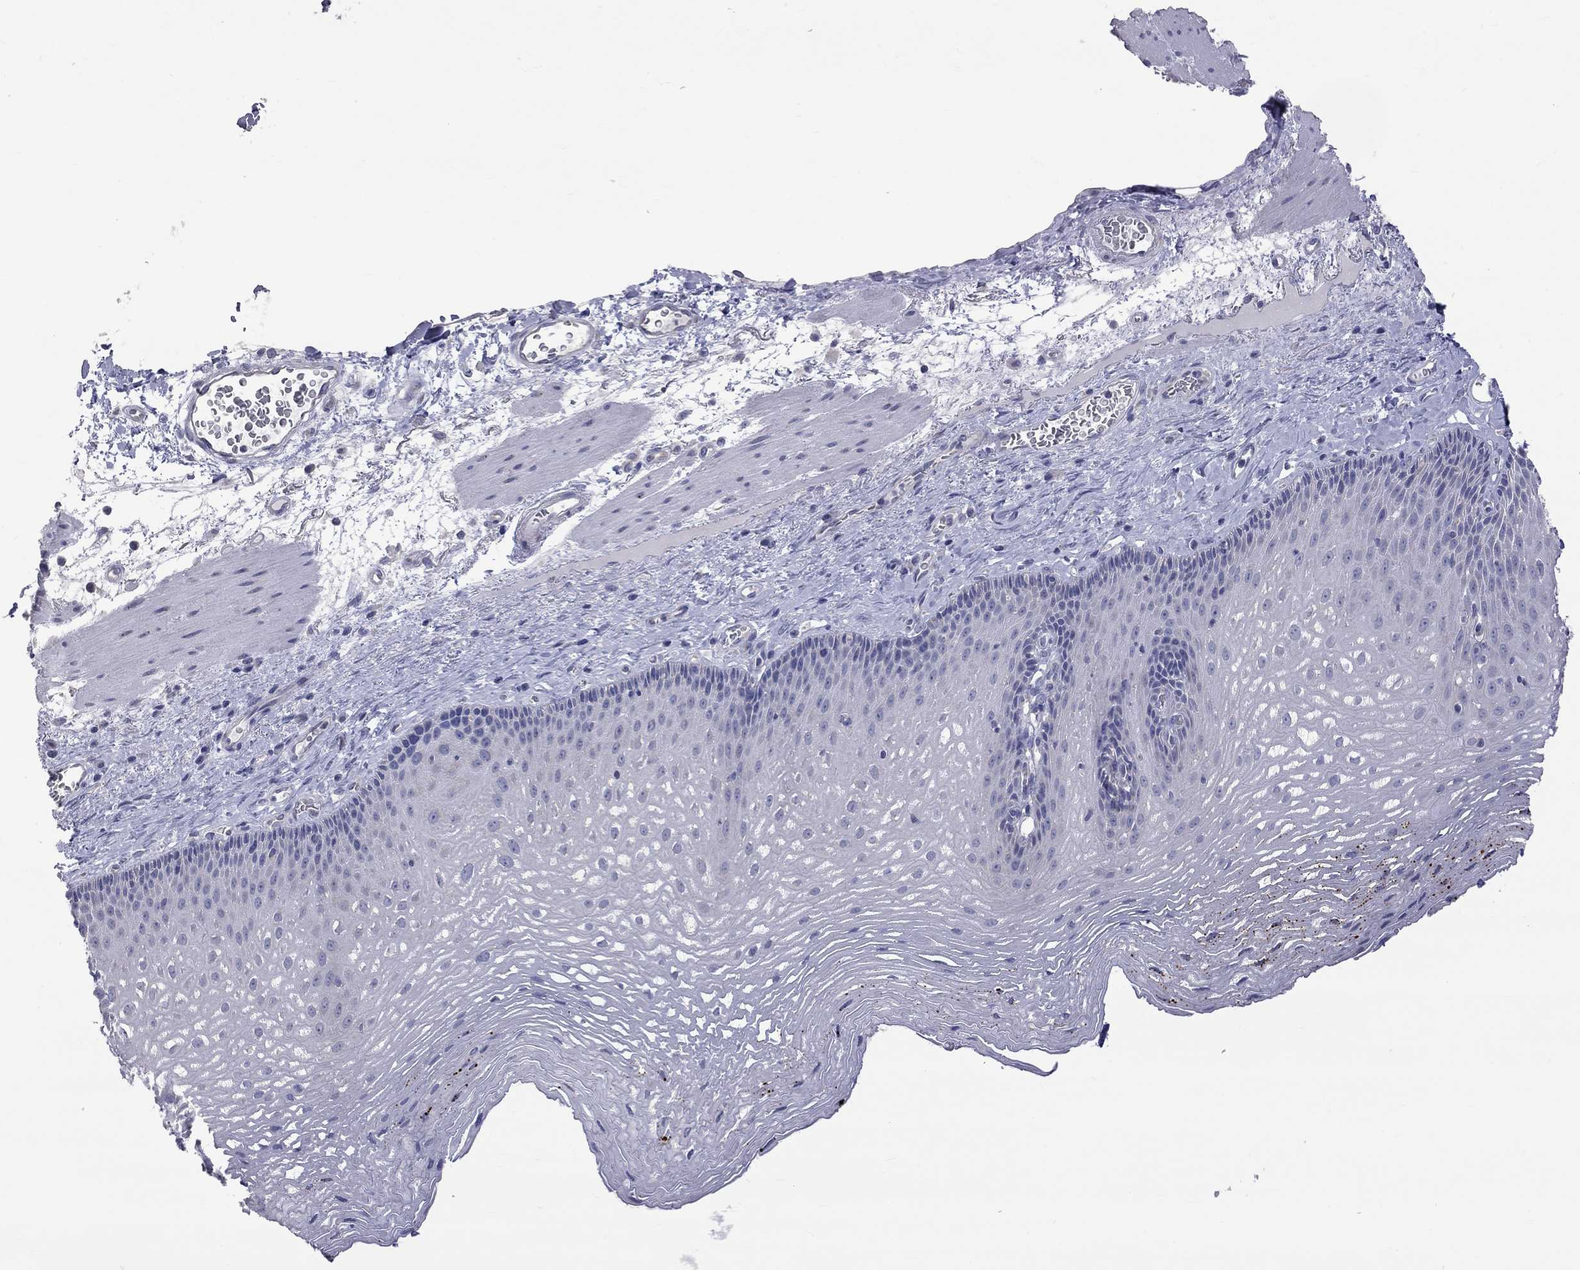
{"staining": {"intensity": "negative", "quantity": "none", "location": "none"}, "tissue": "esophagus", "cell_type": "Squamous epithelial cells", "image_type": "normal", "snomed": [{"axis": "morphology", "description": "Normal tissue, NOS"}, {"axis": "topography", "description": "Esophagus"}], "caption": "Immunohistochemistry photomicrograph of unremarkable esophagus: human esophagus stained with DAB (3,3'-diaminobenzidine) reveals no significant protein expression in squamous epithelial cells.", "gene": "OPRK1", "patient": {"sex": "male", "age": 76}}